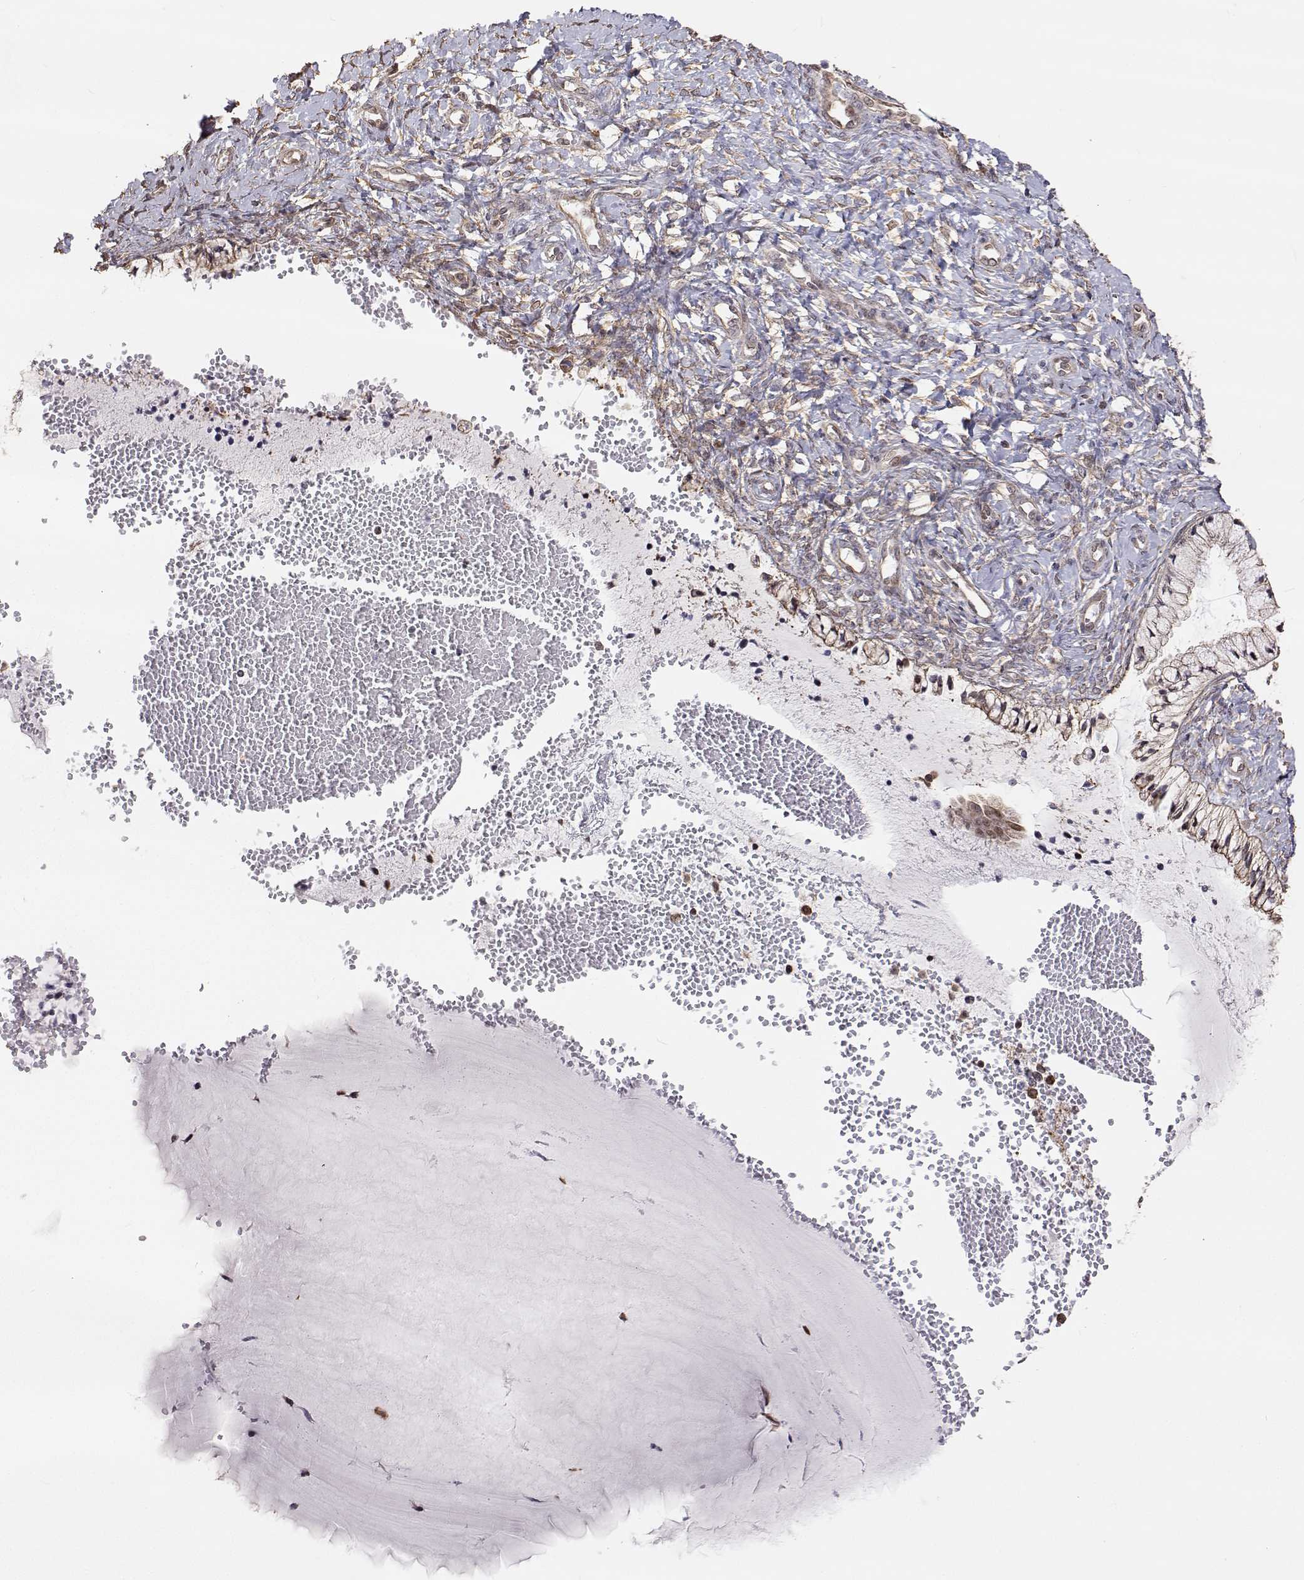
{"staining": {"intensity": "weak", "quantity": "25%-75%", "location": "cytoplasmic/membranous"}, "tissue": "cervix", "cell_type": "Glandular cells", "image_type": "normal", "snomed": [{"axis": "morphology", "description": "Normal tissue, NOS"}, {"axis": "topography", "description": "Cervix"}], "caption": "Normal cervix demonstrates weak cytoplasmic/membranous expression in approximately 25%-75% of glandular cells.", "gene": "GSDMA", "patient": {"sex": "female", "age": 37}}